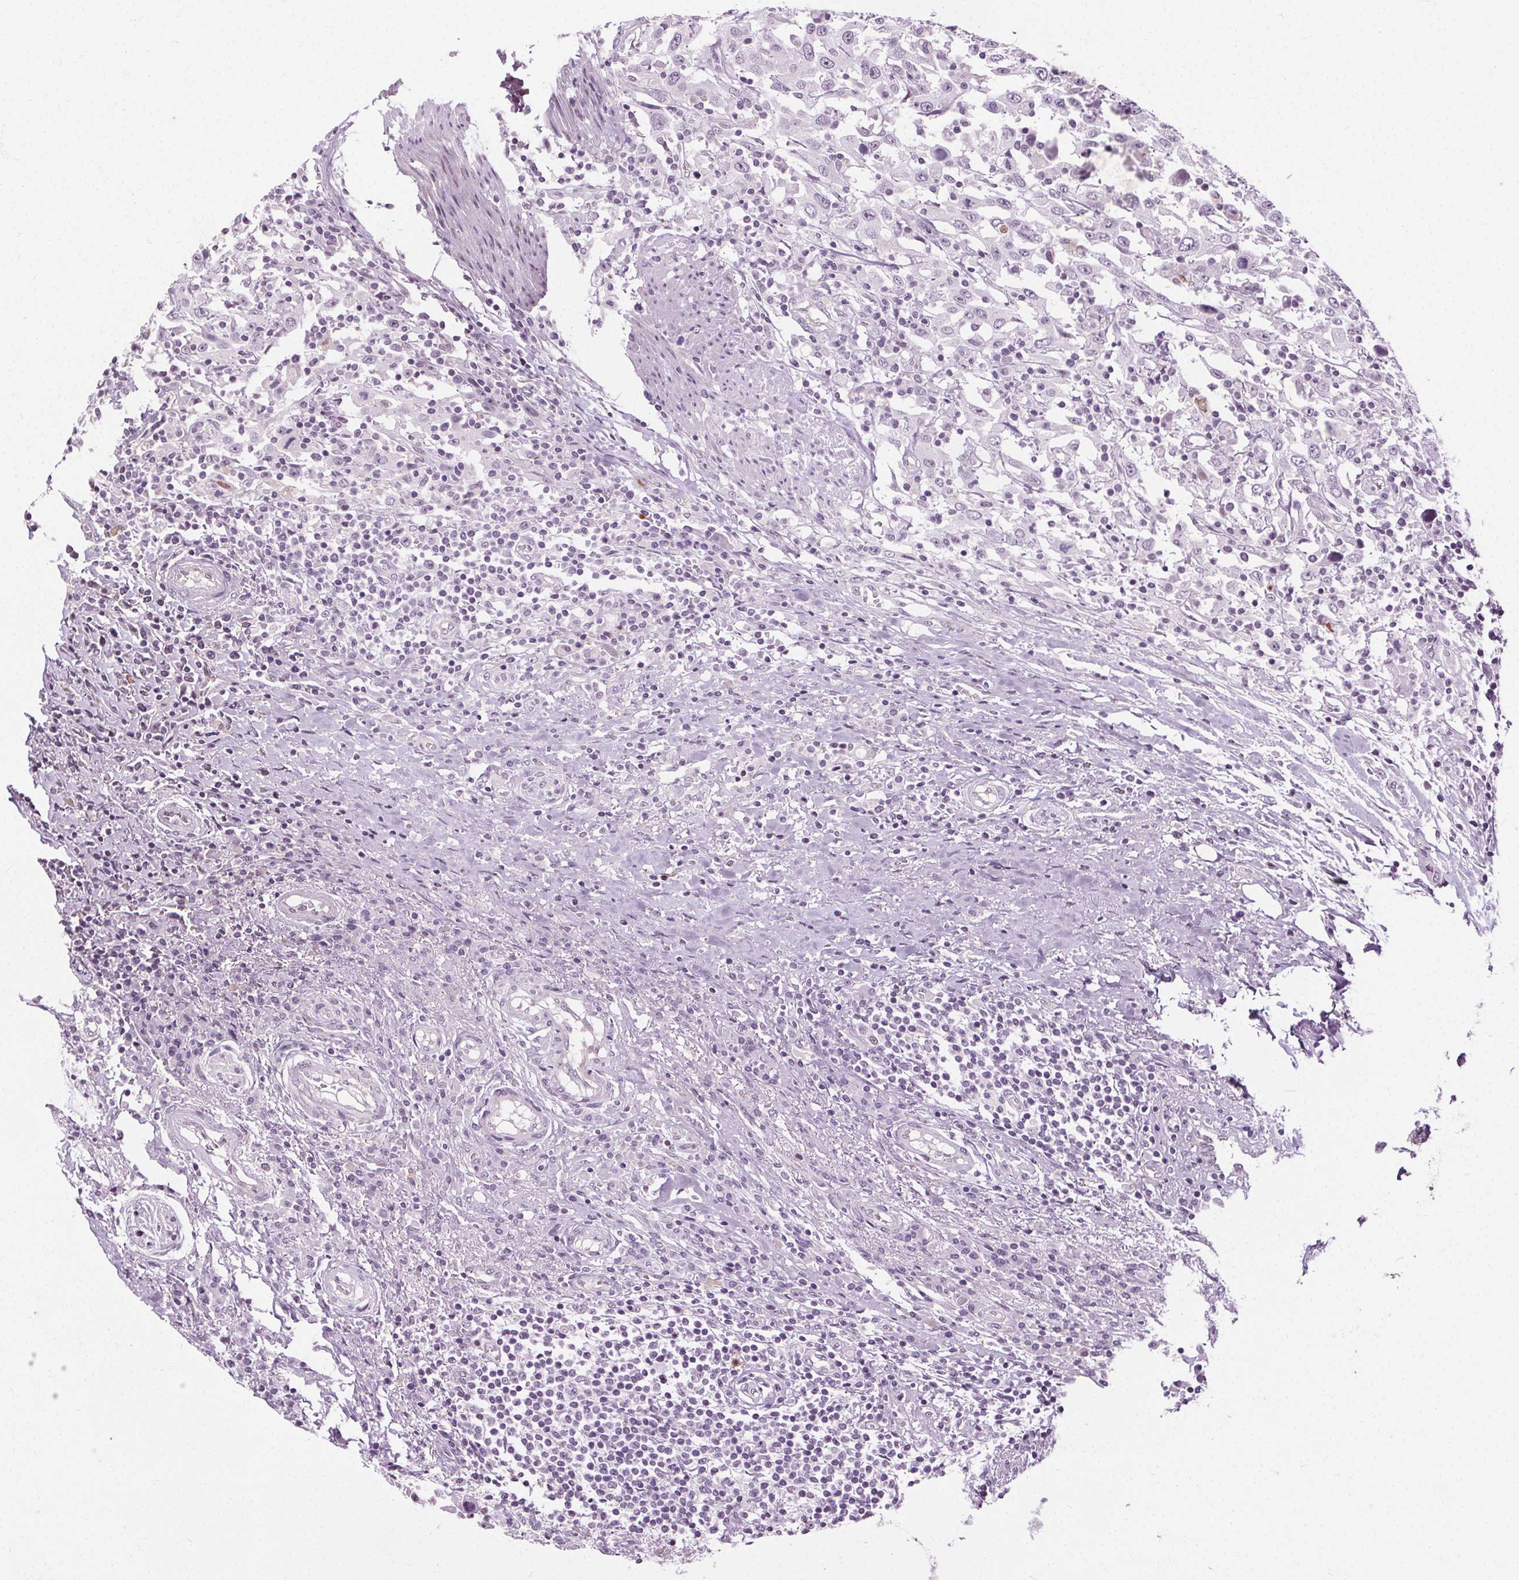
{"staining": {"intensity": "negative", "quantity": "none", "location": "none"}, "tissue": "urothelial cancer", "cell_type": "Tumor cells", "image_type": "cancer", "snomed": [{"axis": "morphology", "description": "Urothelial carcinoma, High grade"}, {"axis": "topography", "description": "Urinary bladder"}], "caption": "The histopathology image reveals no staining of tumor cells in high-grade urothelial carcinoma.", "gene": "CEBPA", "patient": {"sex": "male", "age": 61}}